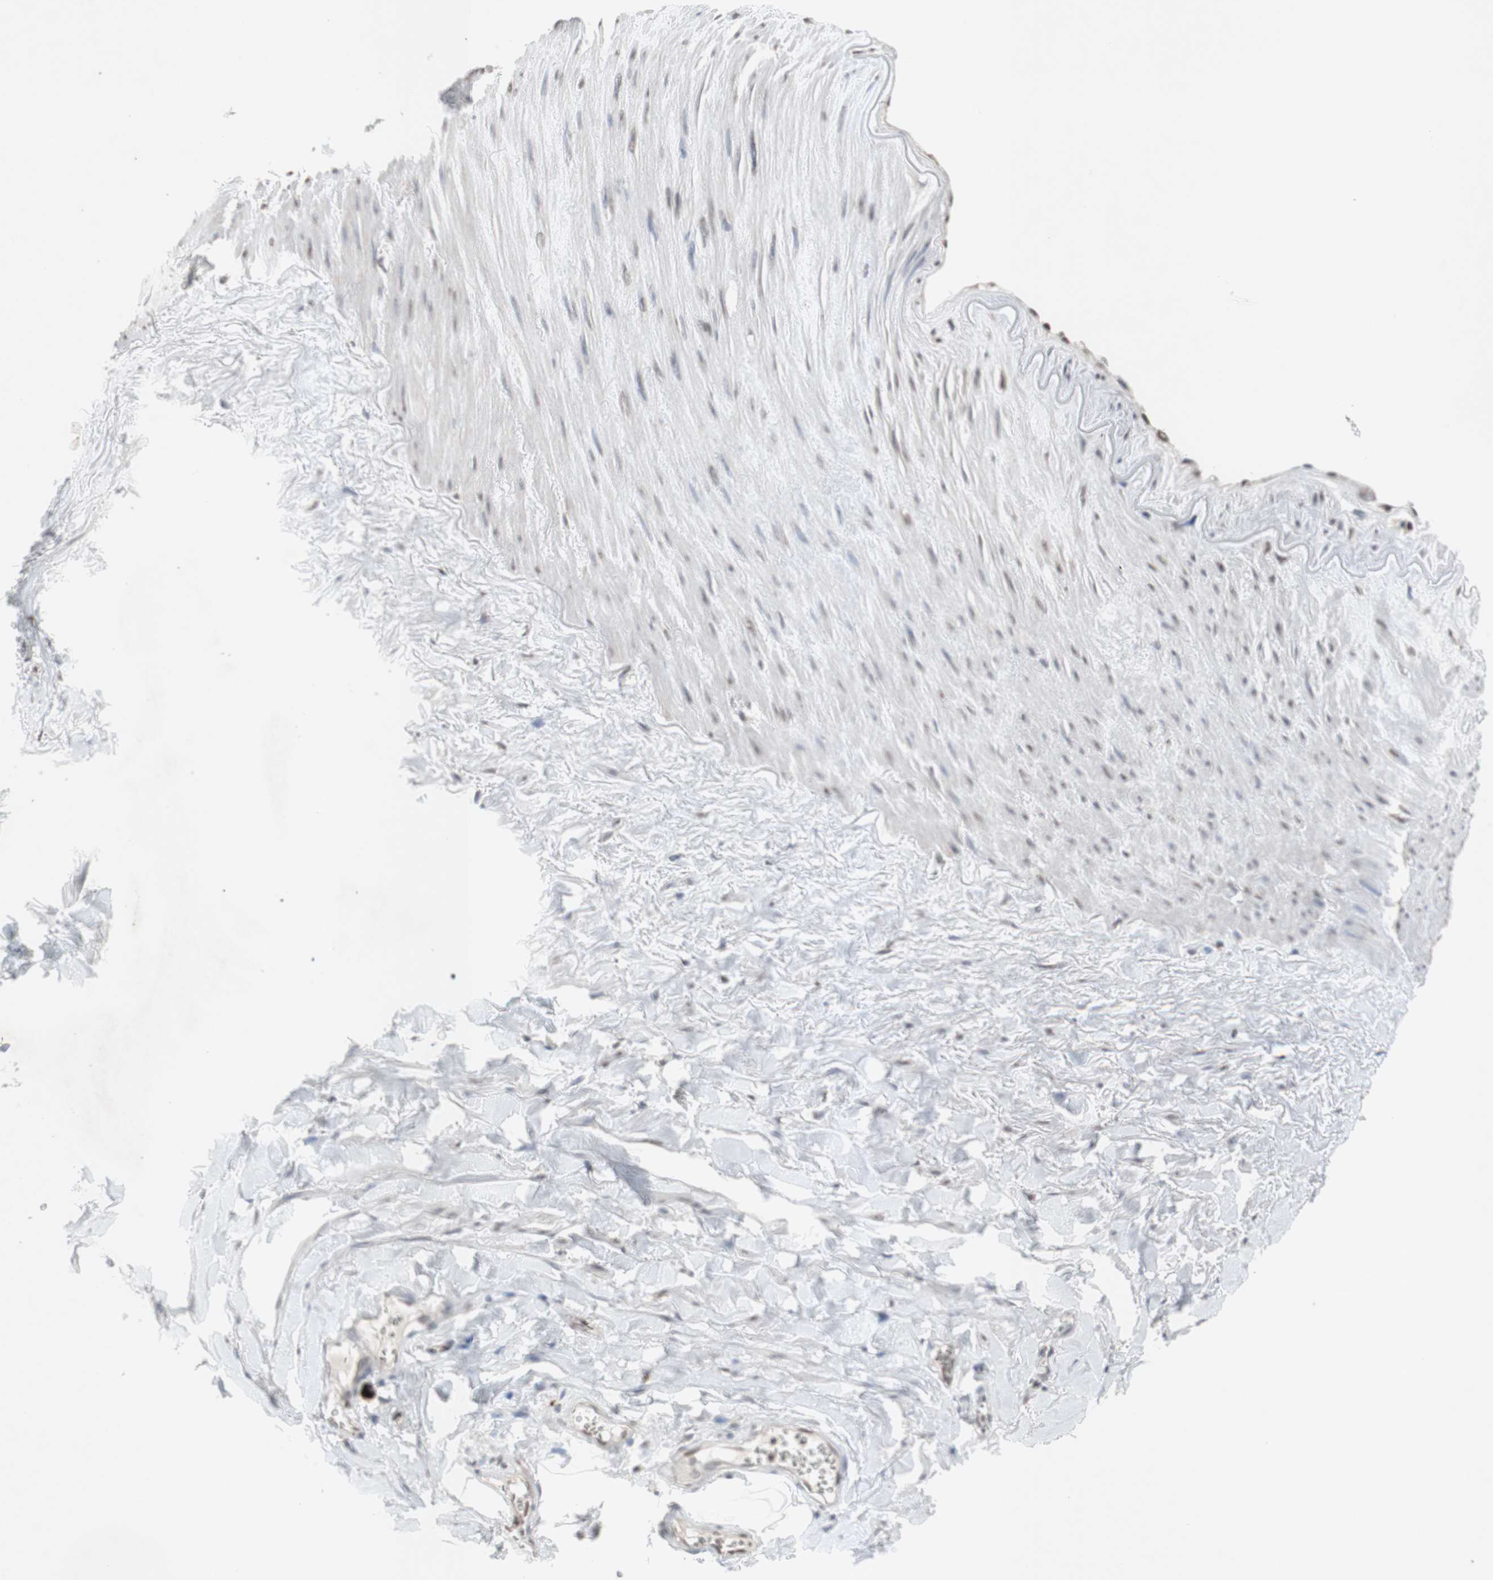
{"staining": {"intensity": "weak", "quantity": ">75%", "location": "nuclear"}, "tissue": "adipose tissue", "cell_type": "Adipocytes", "image_type": "normal", "snomed": [{"axis": "morphology", "description": "Normal tissue, NOS"}, {"axis": "topography", "description": "Adipose tissue"}, {"axis": "topography", "description": "Peripheral nerve tissue"}], "caption": "Adipocytes display weak nuclear staining in about >75% of cells in unremarkable adipose tissue. The protein of interest is stained brown, and the nuclei are stained in blue (DAB (3,3'-diaminobenzidine) IHC with brightfield microscopy, high magnification).", "gene": "SFPQ", "patient": {"sex": "male", "age": 52}}